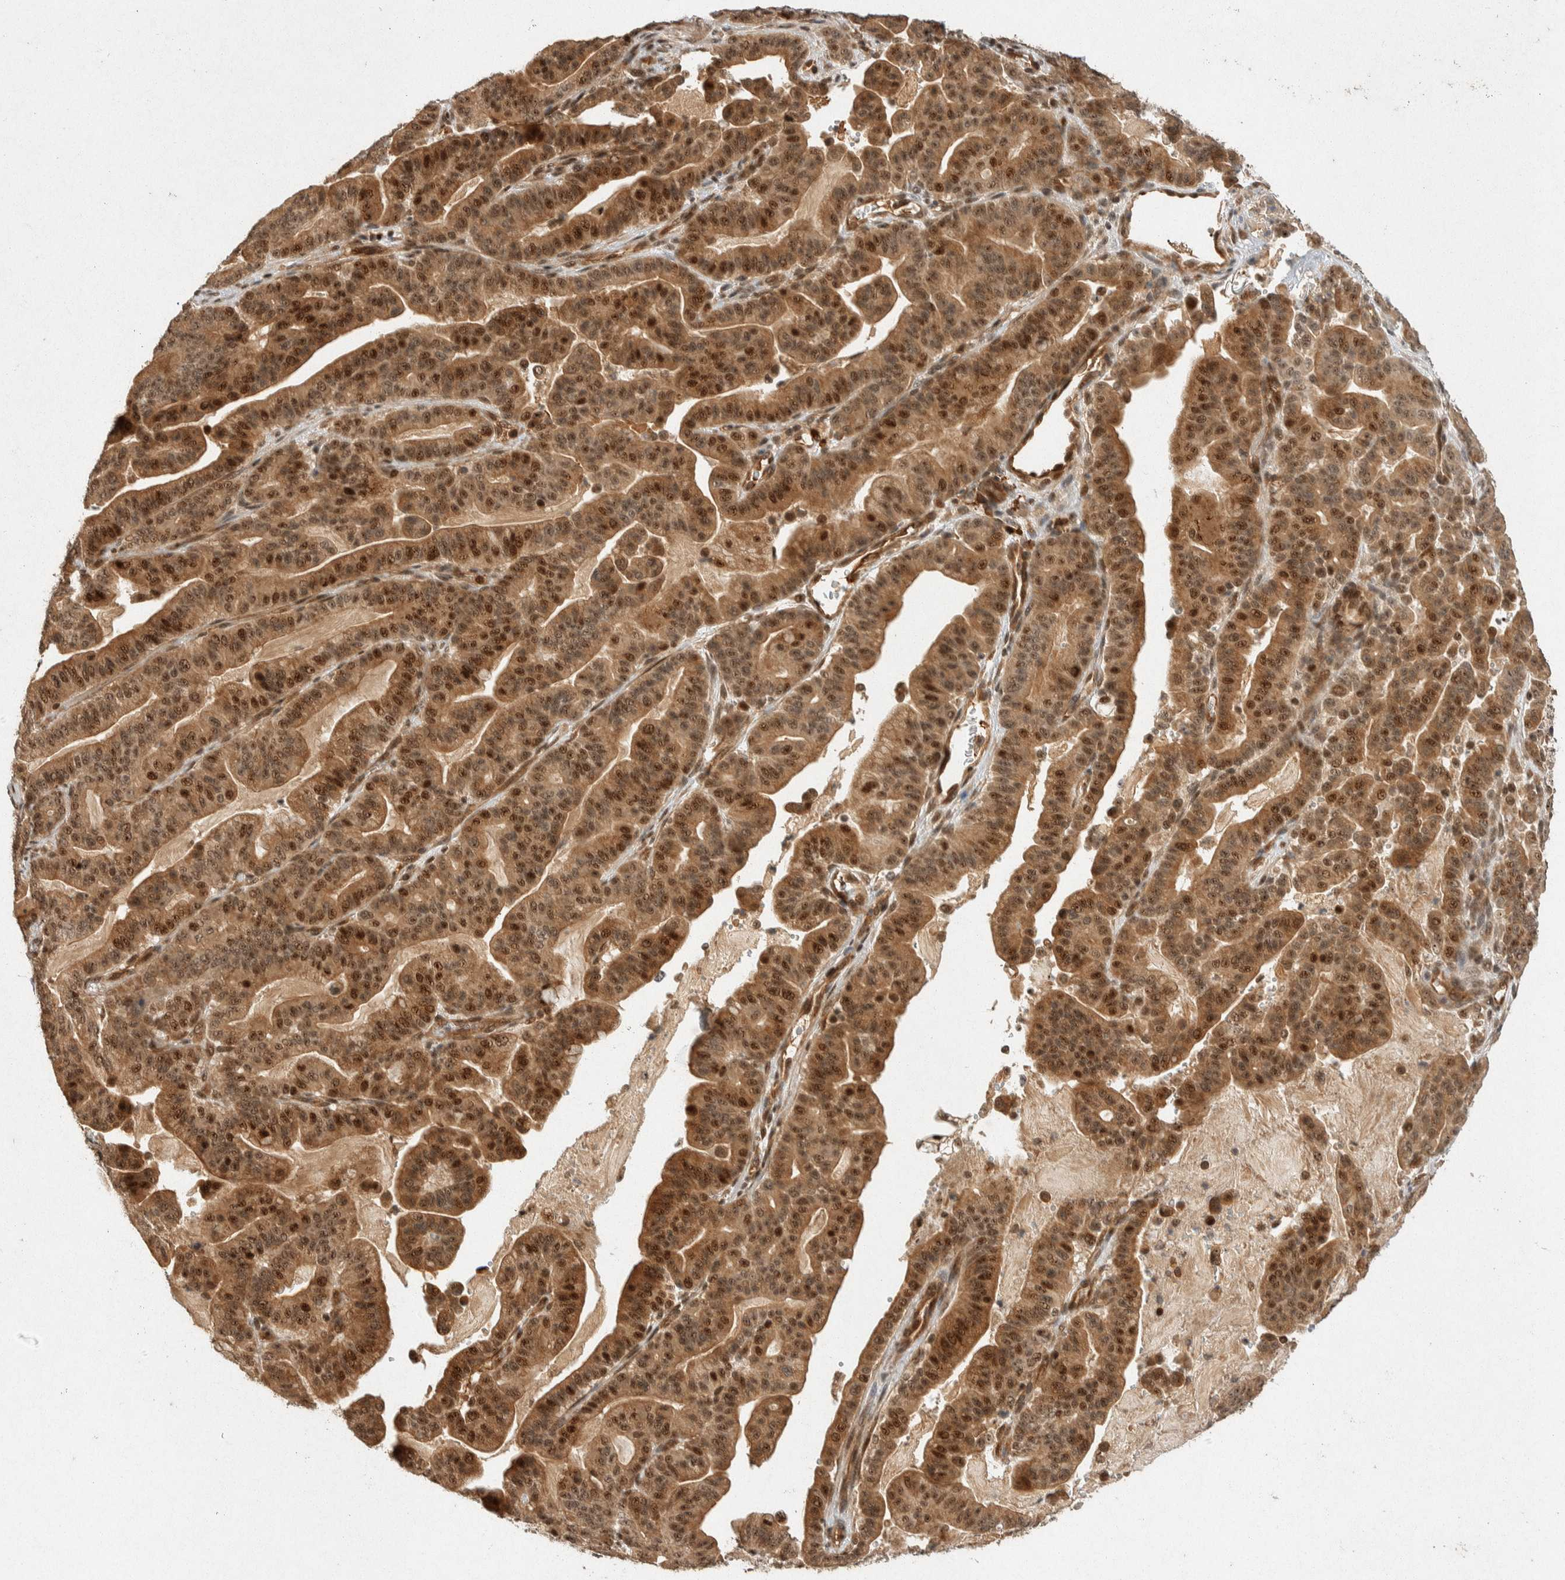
{"staining": {"intensity": "moderate", "quantity": ">75%", "location": "cytoplasmic/membranous,nuclear"}, "tissue": "pancreatic cancer", "cell_type": "Tumor cells", "image_type": "cancer", "snomed": [{"axis": "morphology", "description": "Adenocarcinoma, NOS"}, {"axis": "topography", "description": "Pancreas"}], "caption": "IHC of pancreatic cancer (adenocarcinoma) shows medium levels of moderate cytoplasmic/membranous and nuclear expression in approximately >75% of tumor cells.", "gene": "TOR1B", "patient": {"sex": "male", "age": 63}}